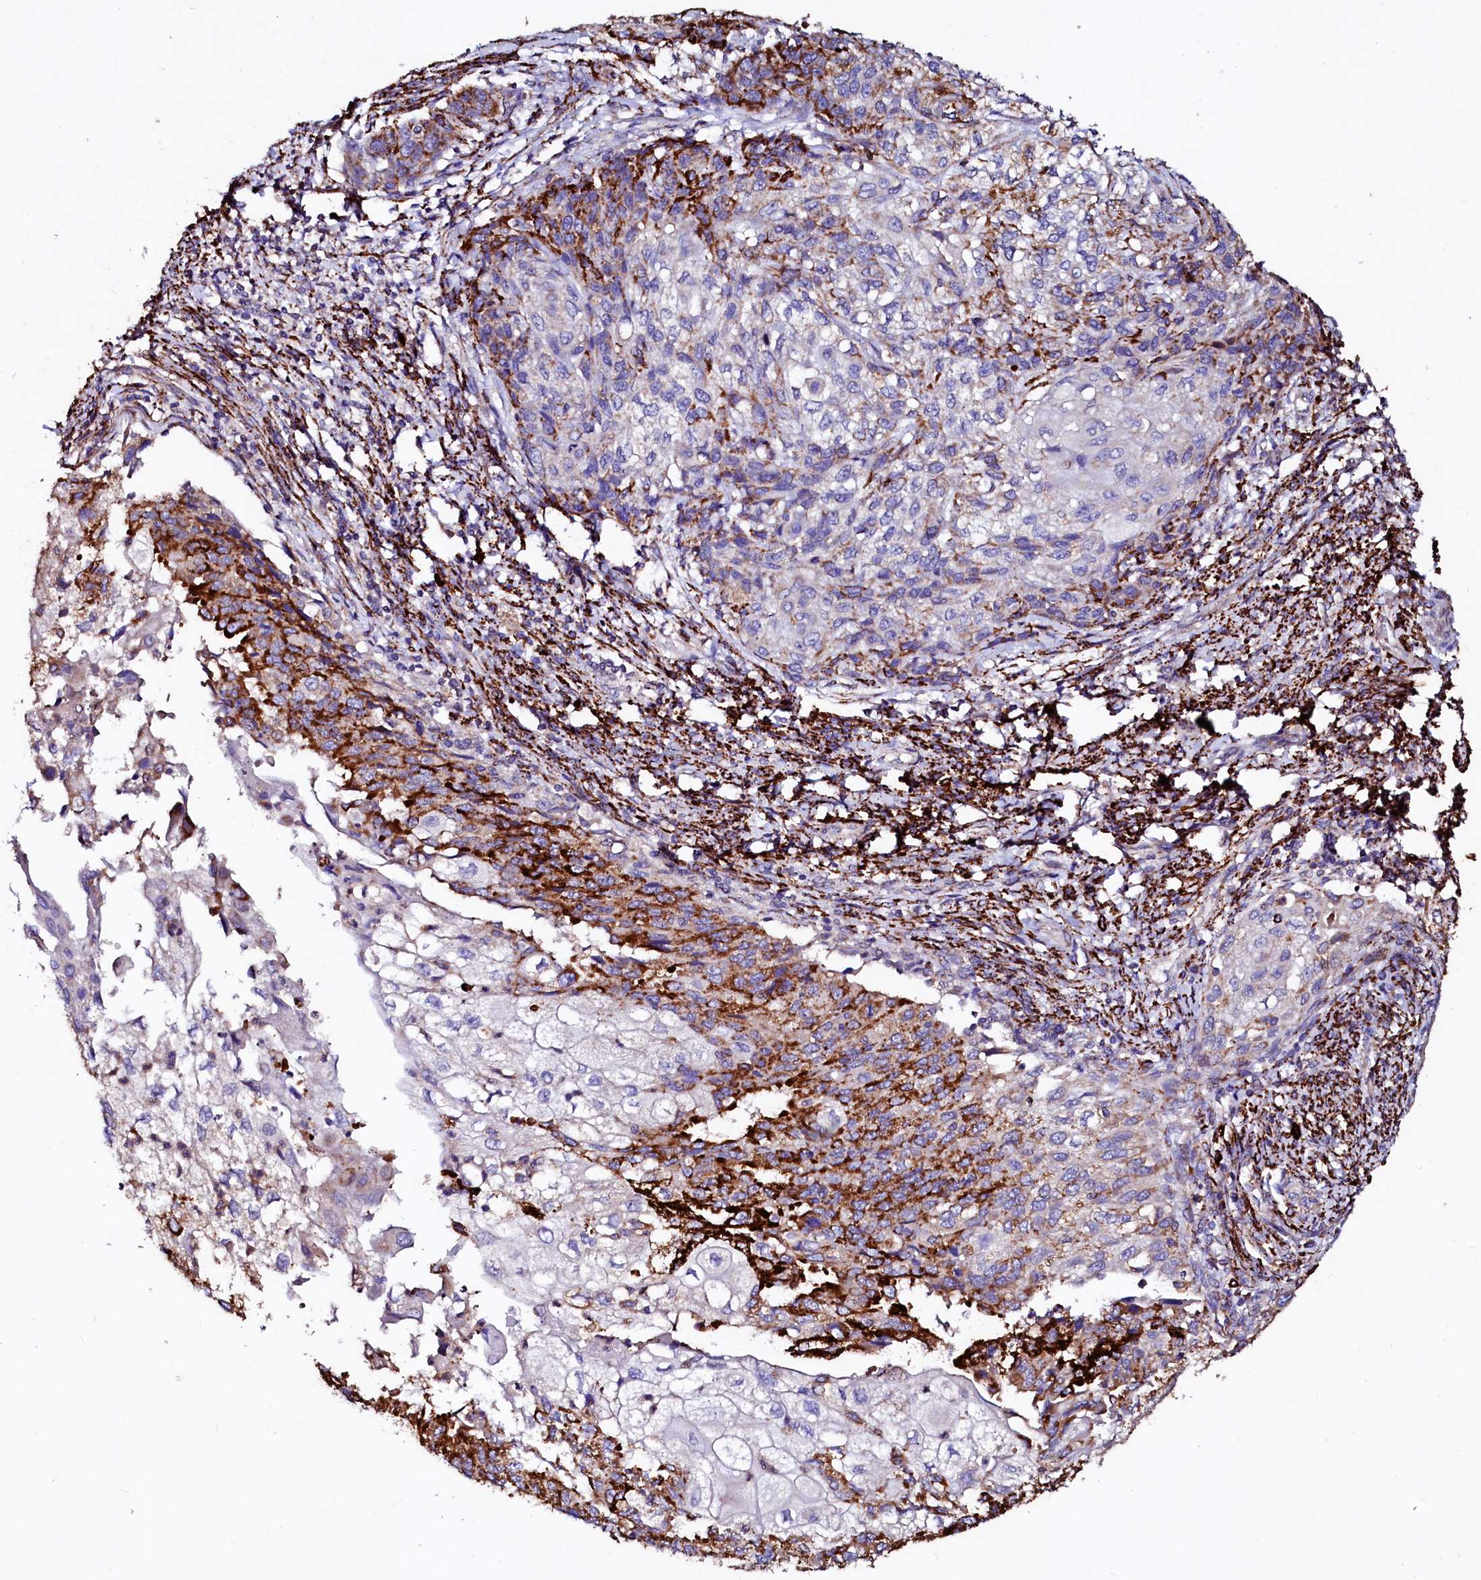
{"staining": {"intensity": "strong", "quantity": "25%-75%", "location": "cytoplasmic/membranous"}, "tissue": "cervical cancer", "cell_type": "Tumor cells", "image_type": "cancer", "snomed": [{"axis": "morphology", "description": "Squamous cell carcinoma, NOS"}, {"axis": "topography", "description": "Cervix"}], "caption": "Cervical squamous cell carcinoma stained for a protein (brown) demonstrates strong cytoplasmic/membranous positive positivity in about 25%-75% of tumor cells.", "gene": "MAOB", "patient": {"sex": "female", "age": 67}}